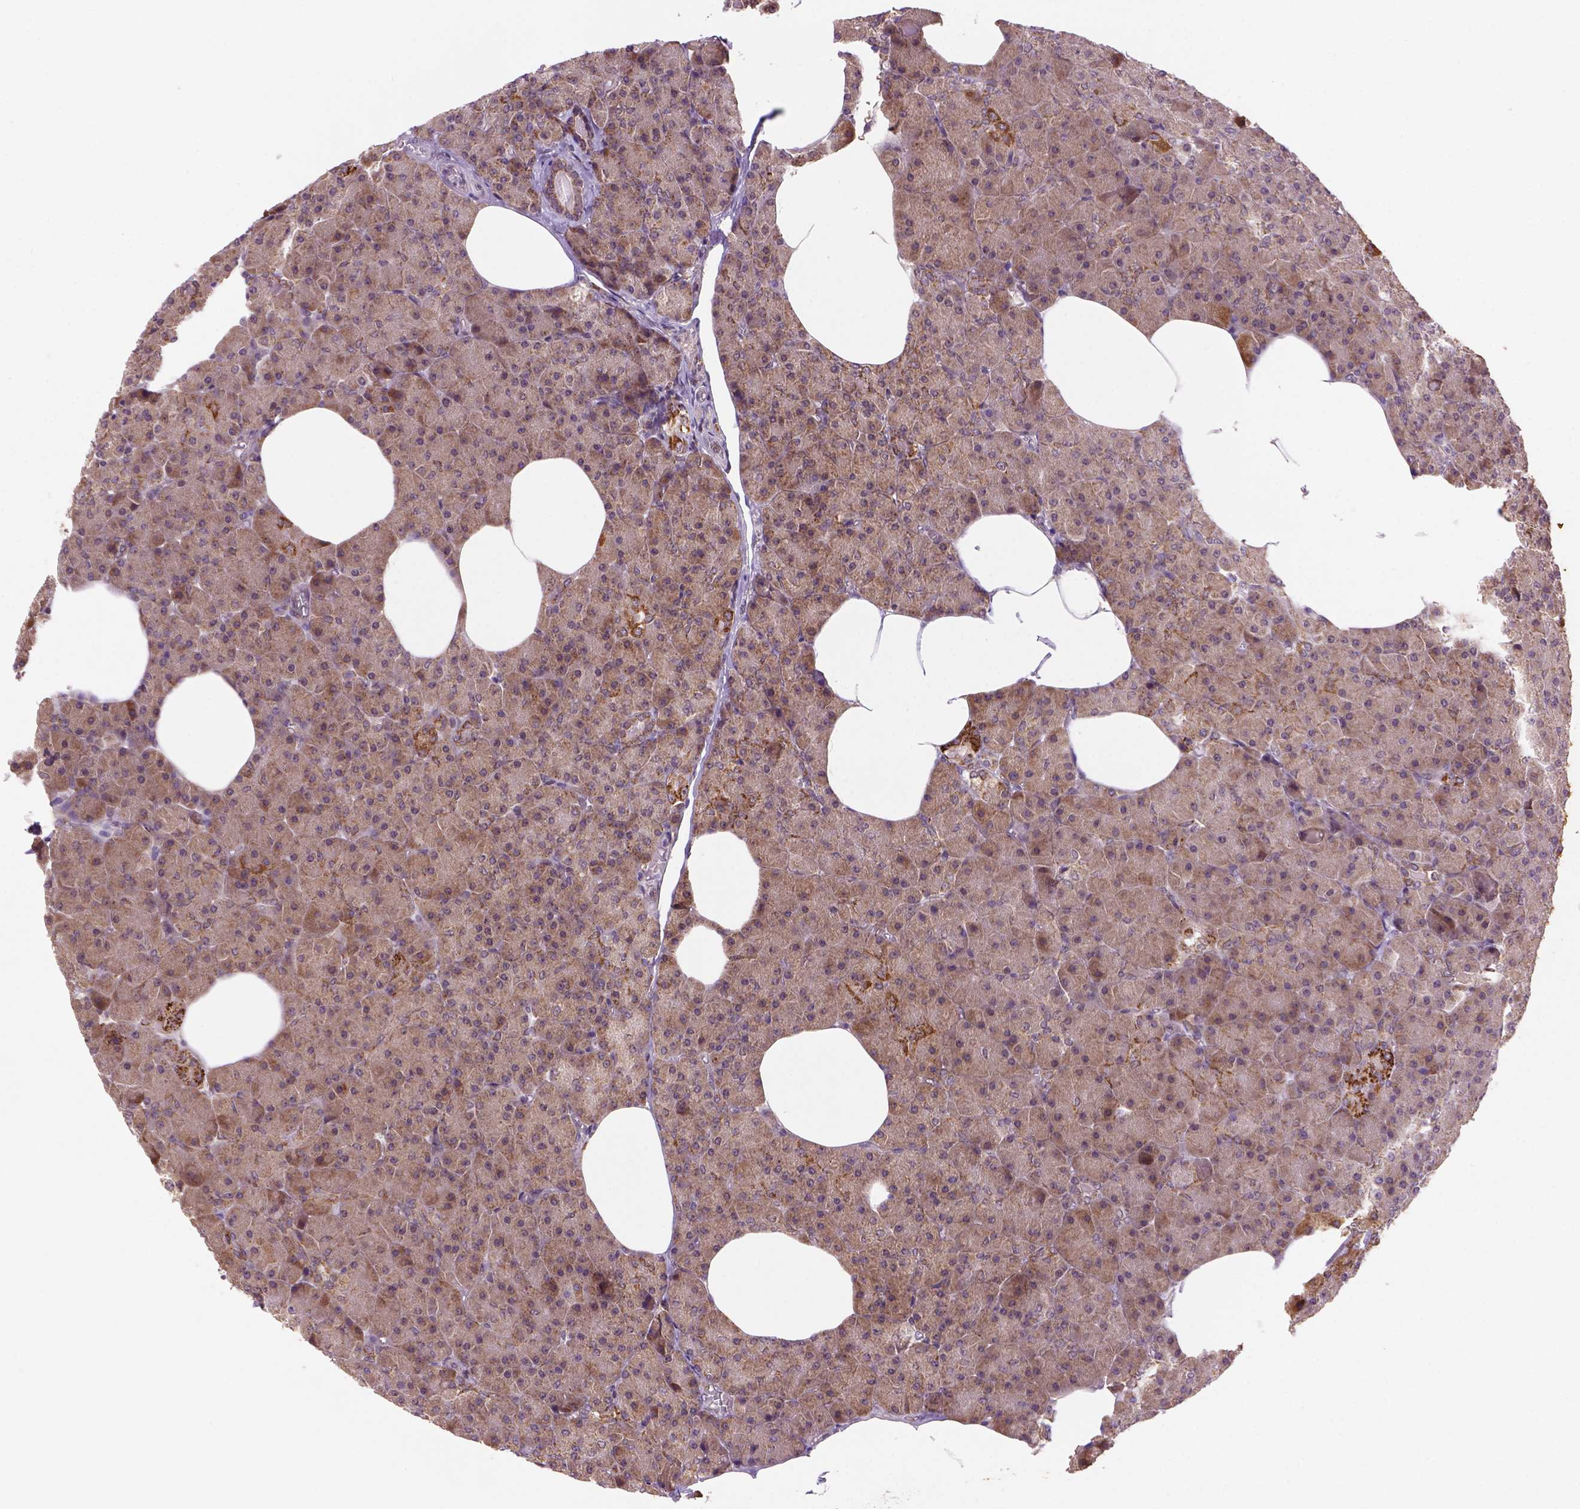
{"staining": {"intensity": "strong", "quantity": ">75%", "location": "cytoplasmic/membranous"}, "tissue": "pancreas", "cell_type": "Exocrine glandular cells", "image_type": "normal", "snomed": [{"axis": "morphology", "description": "Normal tissue, NOS"}, {"axis": "topography", "description": "Pancreas"}], "caption": "Protein expression analysis of benign pancreas exhibits strong cytoplasmic/membranous positivity in about >75% of exocrine glandular cells. The protein is stained brown, and the nuclei are stained in blue (DAB IHC with brightfield microscopy, high magnification).", "gene": "FZD7", "patient": {"sex": "female", "age": 45}}